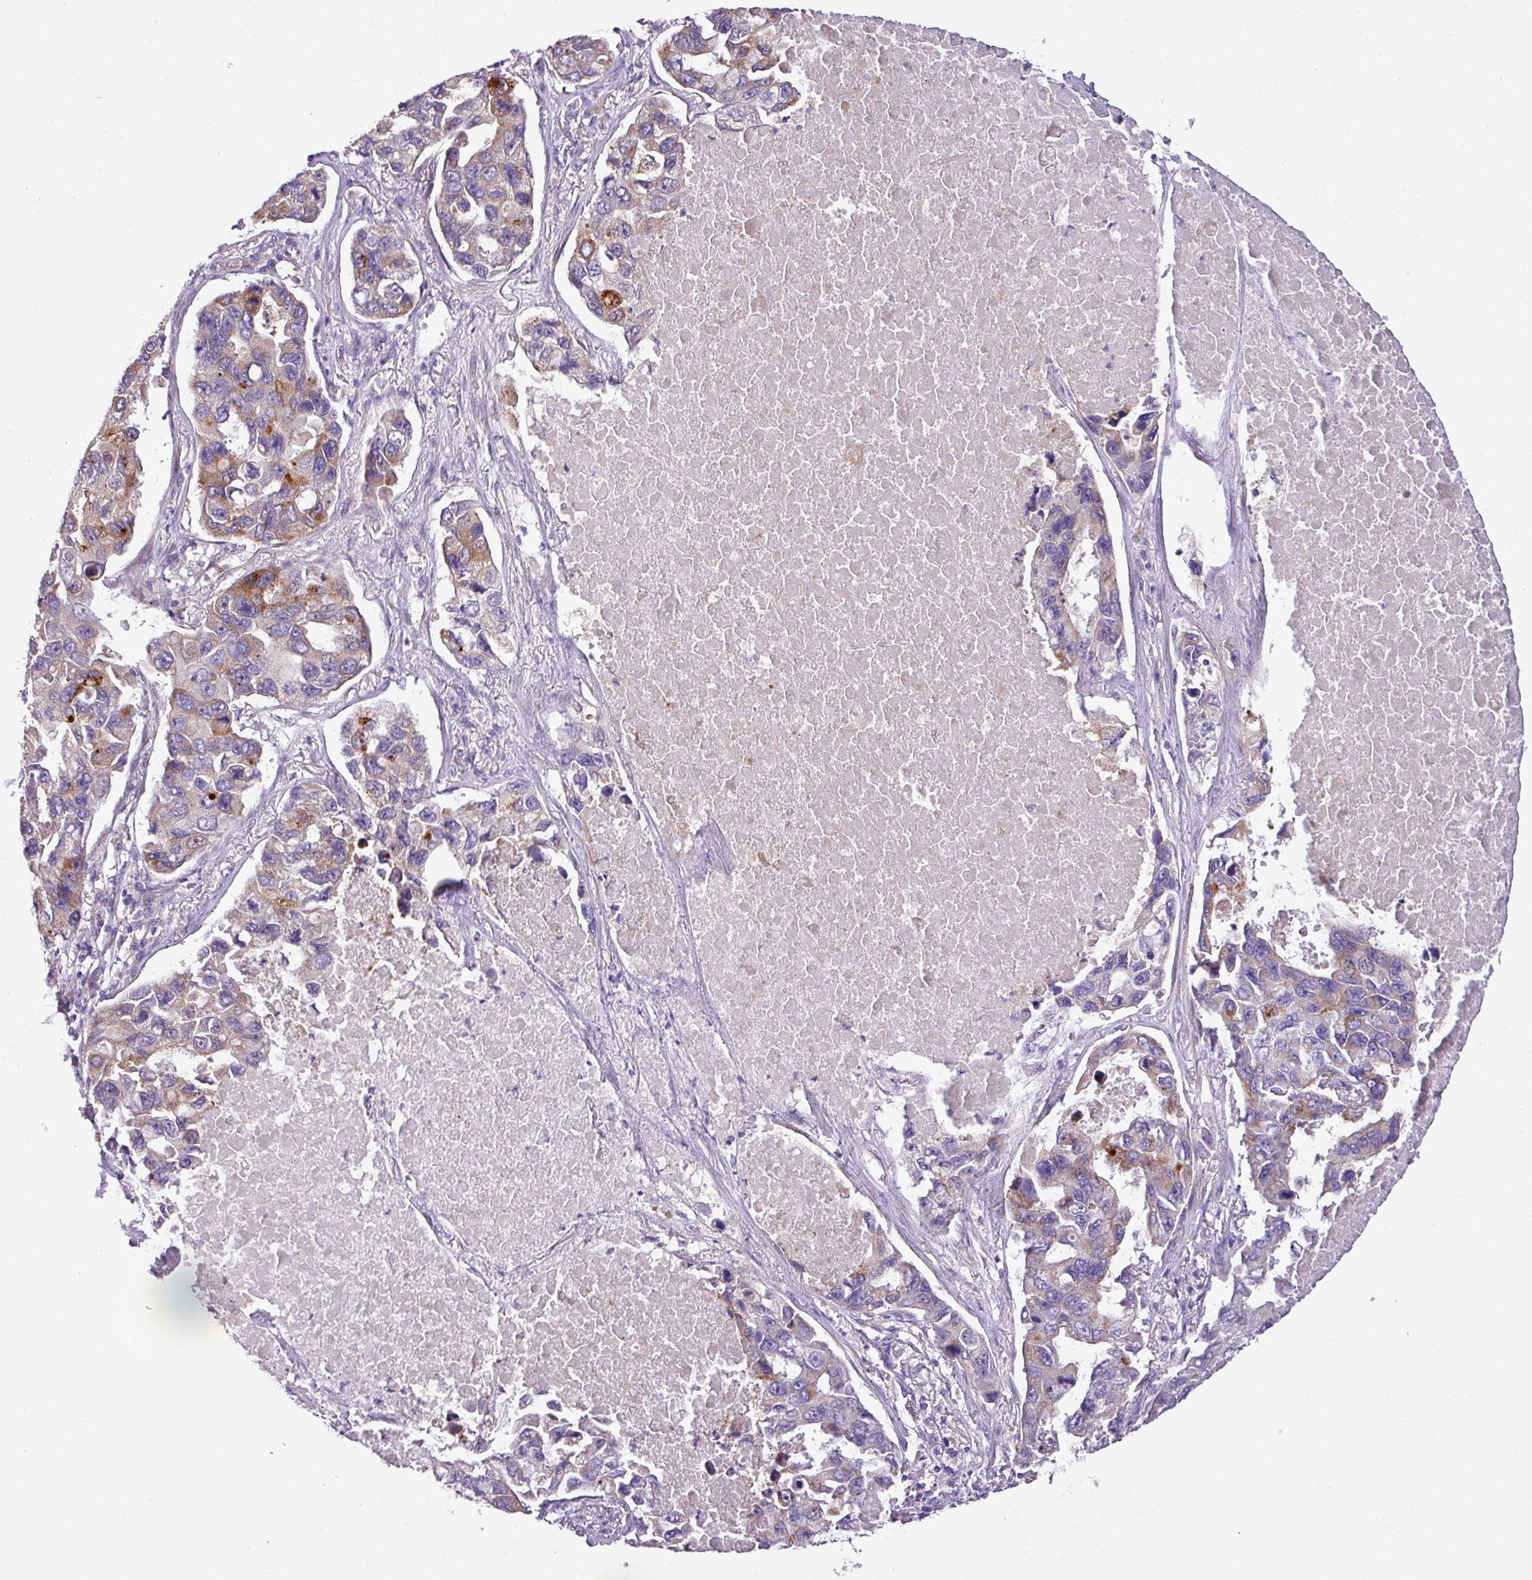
{"staining": {"intensity": "moderate", "quantity": "25%-75%", "location": "cytoplasmic/membranous"}, "tissue": "lung cancer", "cell_type": "Tumor cells", "image_type": "cancer", "snomed": [{"axis": "morphology", "description": "Adenocarcinoma, NOS"}, {"axis": "topography", "description": "Lung"}], "caption": "Lung cancer (adenocarcinoma) was stained to show a protein in brown. There is medium levels of moderate cytoplasmic/membranous staining in about 25%-75% of tumor cells.", "gene": "PIK3R5", "patient": {"sex": "male", "age": 64}}